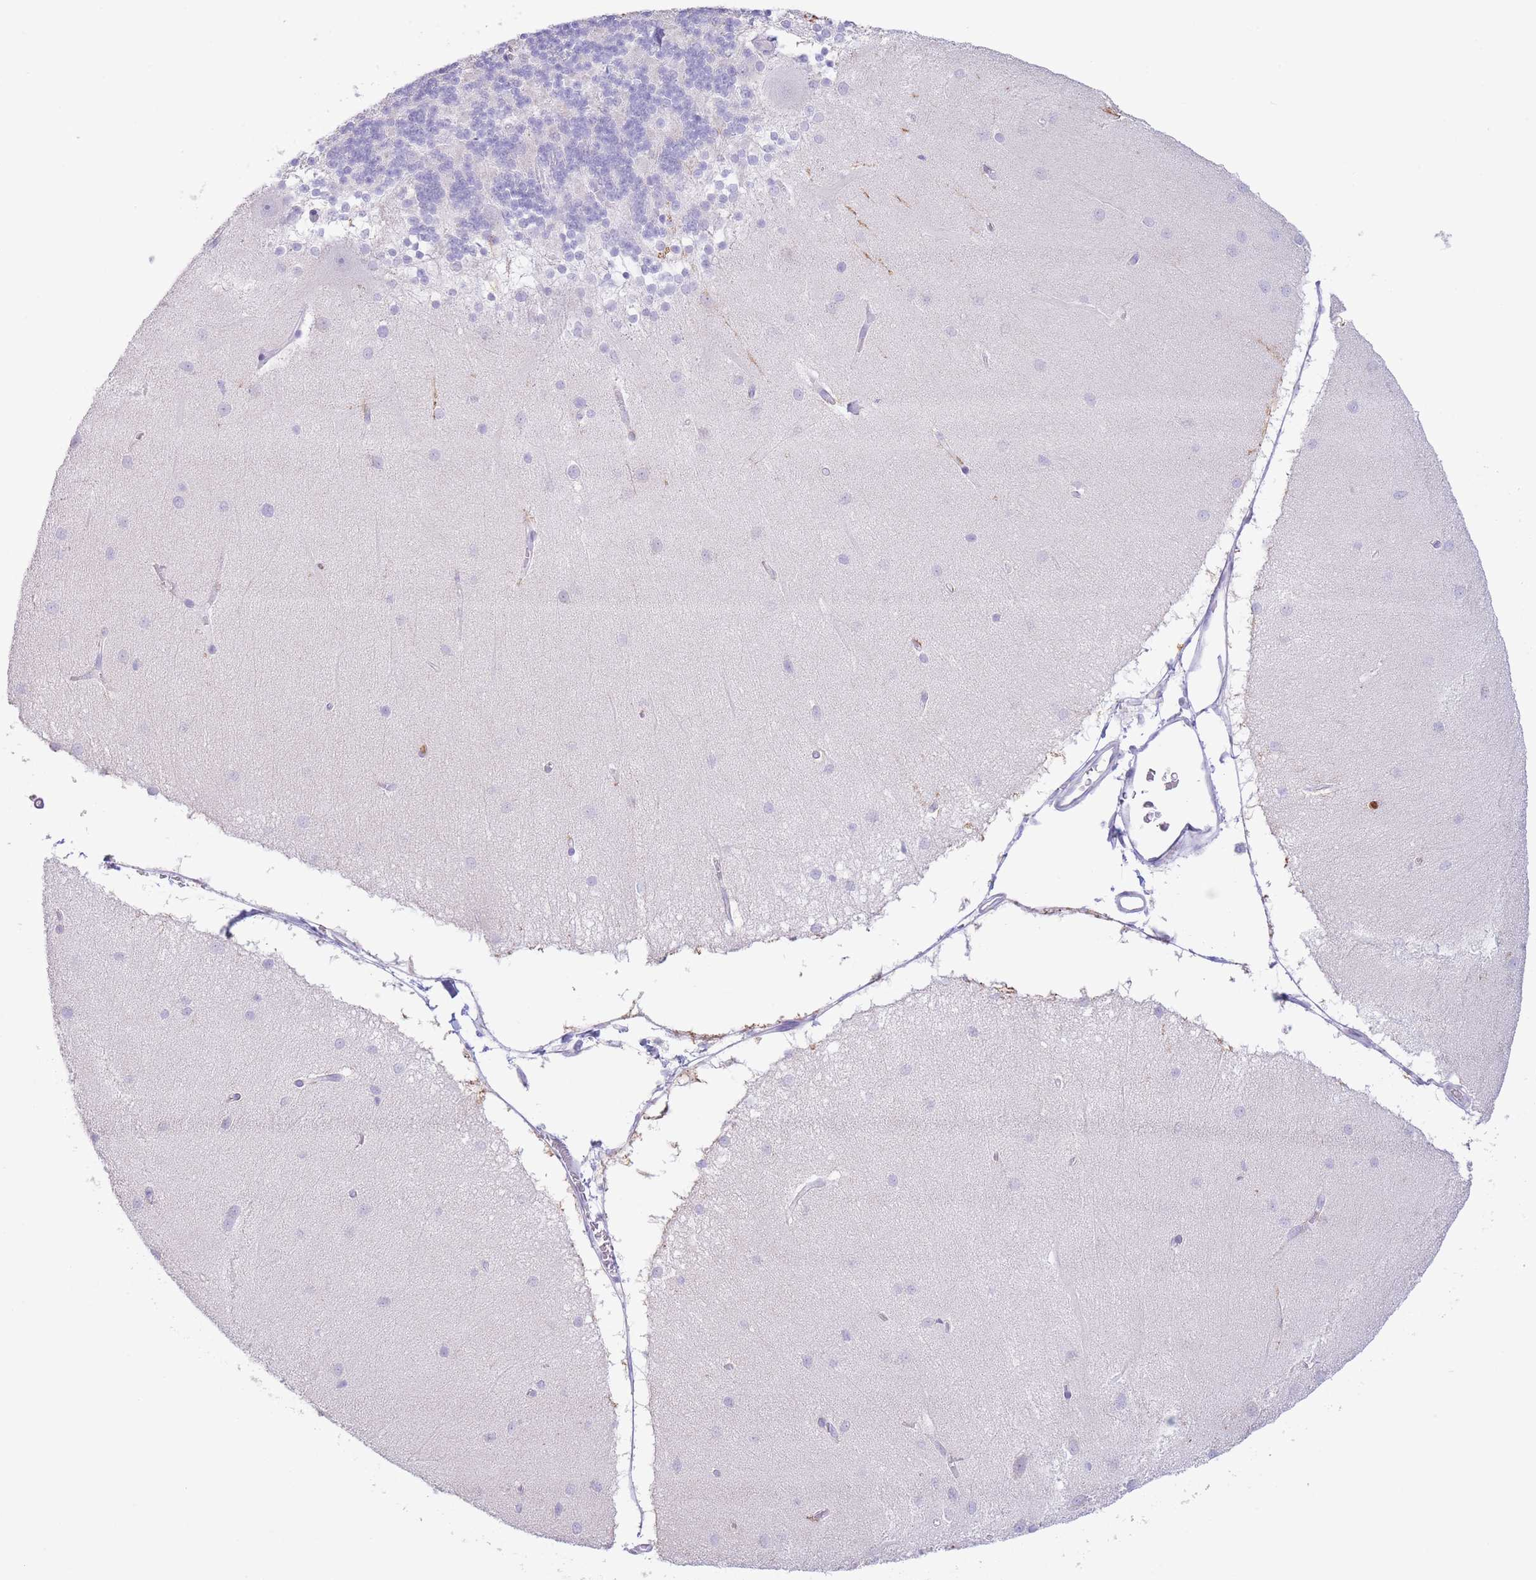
{"staining": {"intensity": "negative", "quantity": "none", "location": "none"}, "tissue": "cerebellum", "cell_type": "Cells in granular layer", "image_type": "normal", "snomed": [{"axis": "morphology", "description": "Normal tissue, NOS"}, {"axis": "topography", "description": "Cerebellum"}], "caption": "Image shows no significant protein positivity in cells in granular layer of benign cerebellum. (Immunohistochemistry, brightfield microscopy, high magnification).", "gene": "LCLAT1", "patient": {"sex": "female", "age": 54}}